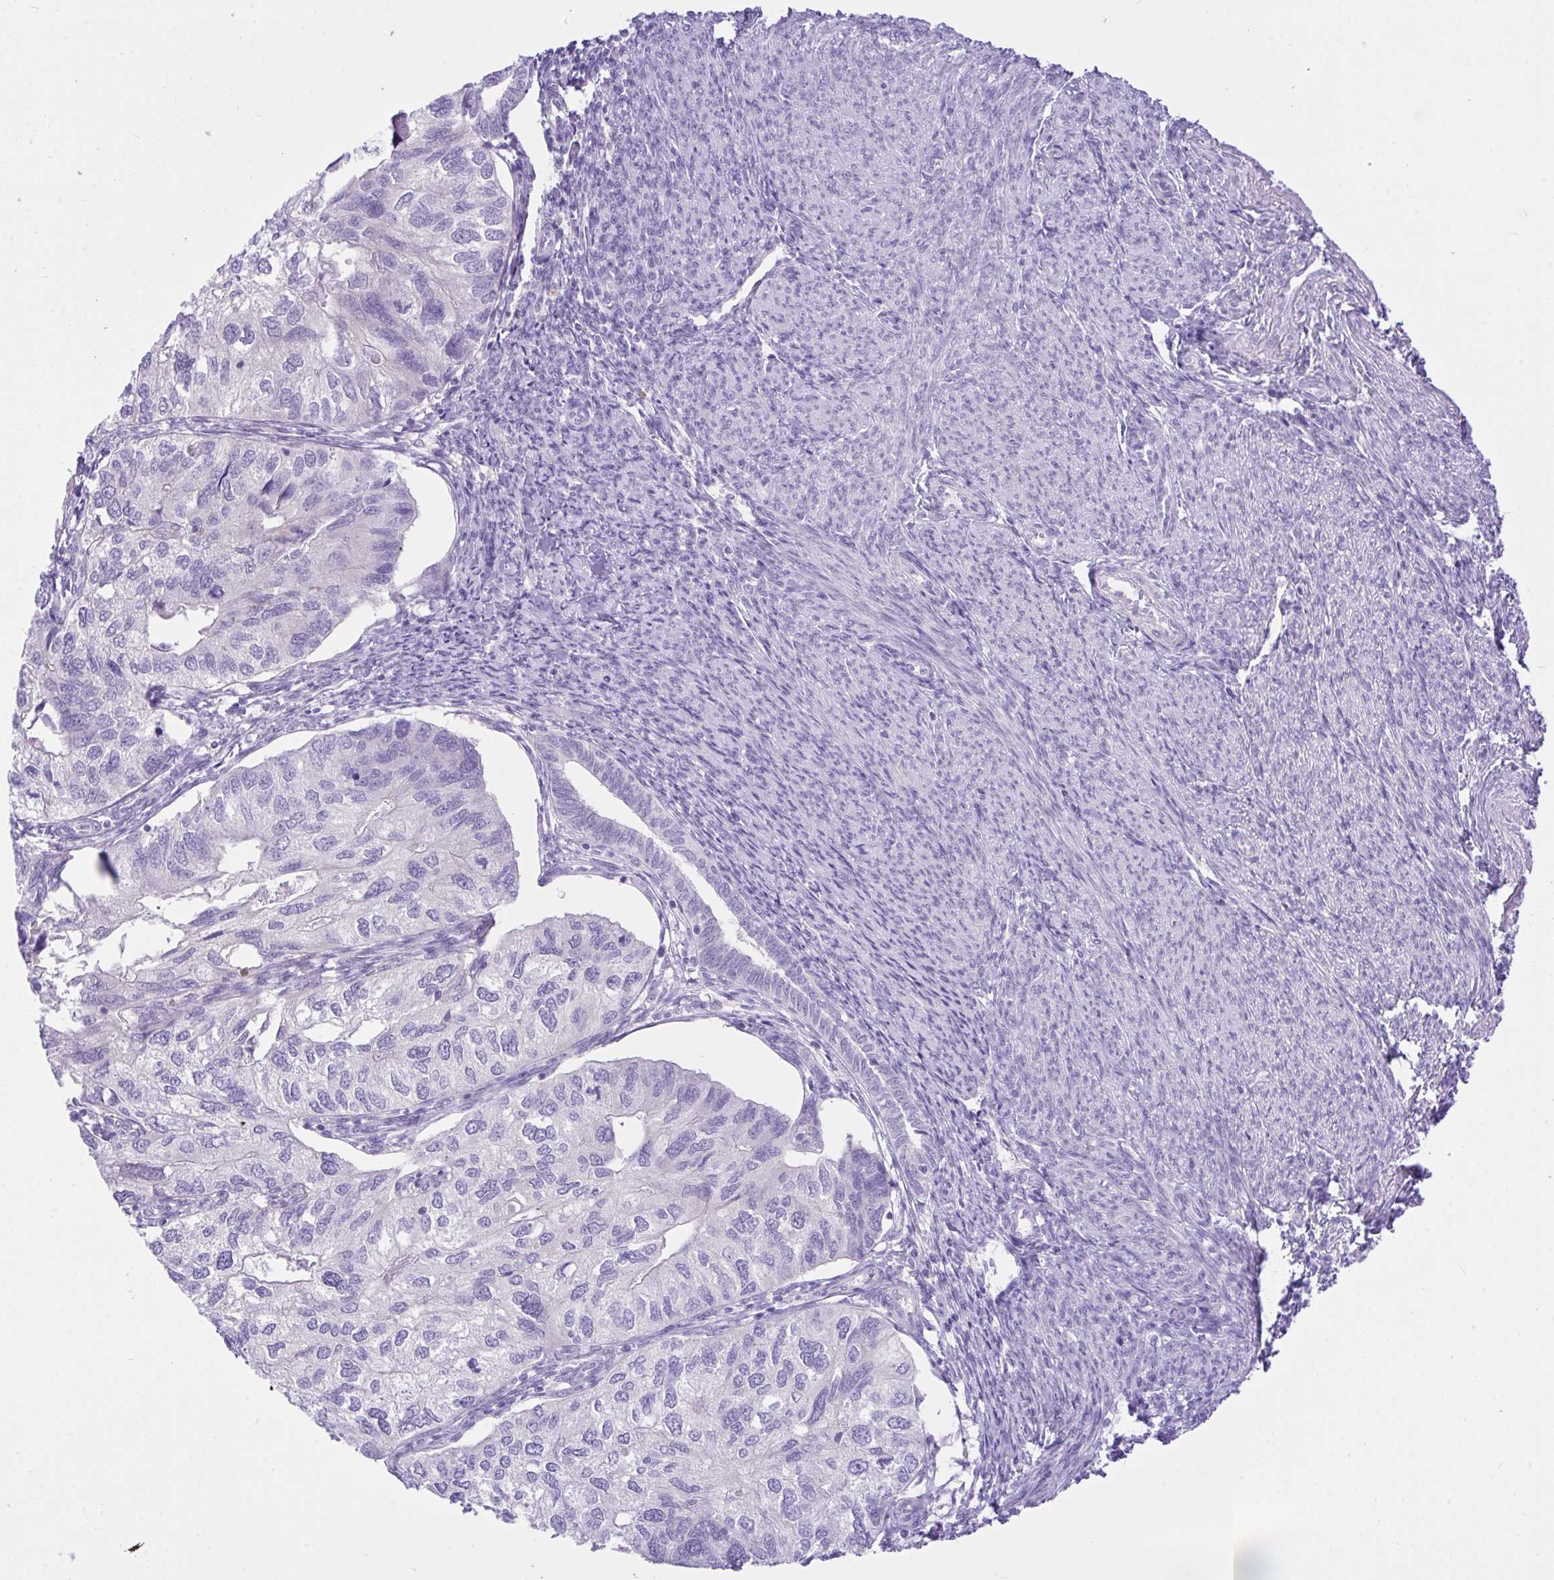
{"staining": {"intensity": "negative", "quantity": "none", "location": "none"}, "tissue": "endometrial cancer", "cell_type": "Tumor cells", "image_type": "cancer", "snomed": [{"axis": "morphology", "description": "Carcinoma, NOS"}, {"axis": "topography", "description": "Uterus"}], "caption": "The photomicrograph exhibits no significant positivity in tumor cells of endometrial carcinoma. Brightfield microscopy of immunohistochemistry stained with DAB (brown) and hematoxylin (blue), captured at high magnification.", "gene": "ZNF101", "patient": {"sex": "female", "age": 76}}